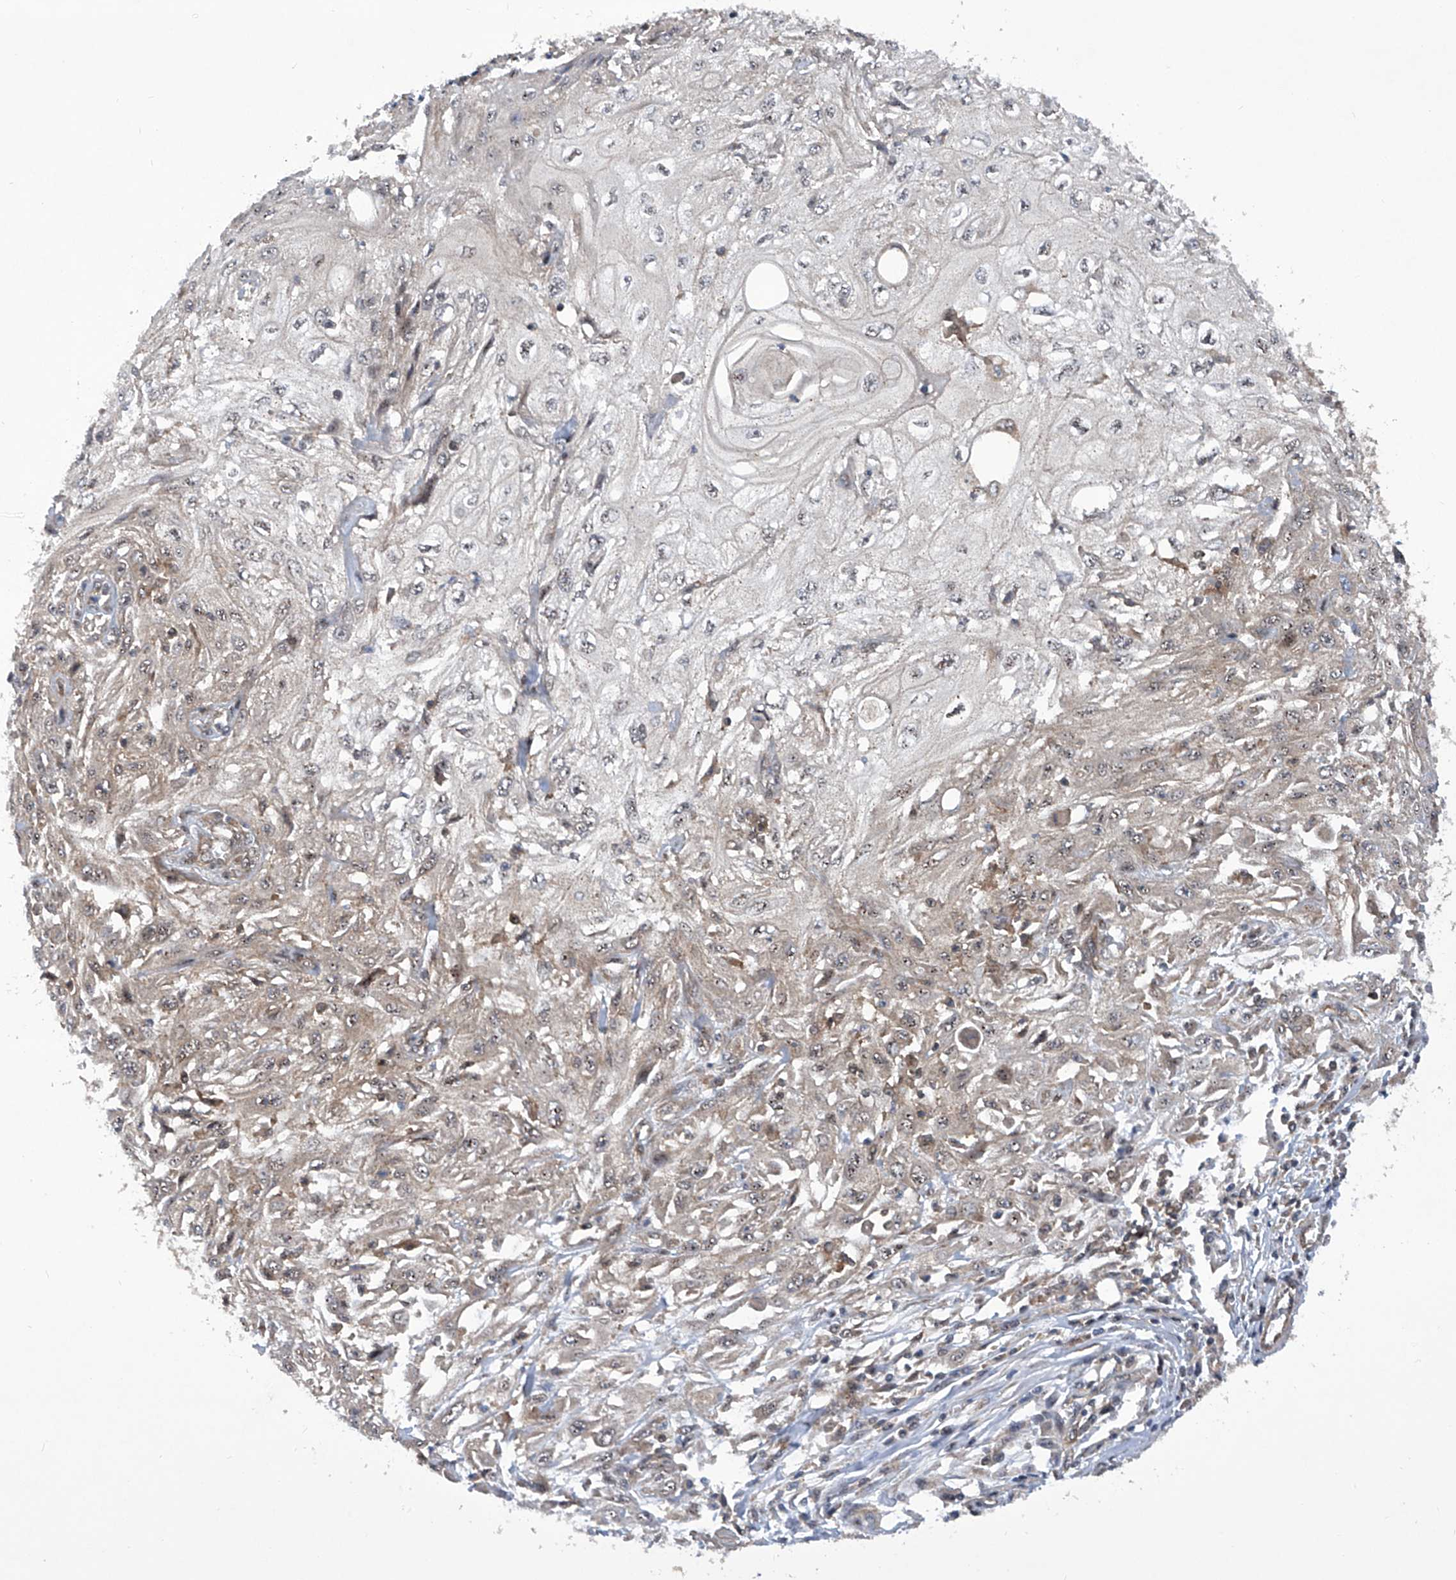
{"staining": {"intensity": "weak", "quantity": "<25%", "location": "nuclear"}, "tissue": "skin cancer", "cell_type": "Tumor cells", "image_type": "cancer", "snomed": [{"axis": "morphology", "description": "Squamous cell carcinoma, NOS"}, {"axis": "topography", "description": "Skin"}], "caption": "Squamous cell carcinoma (skin) was stained to show a protein in brown. There is no significant expression in tumor cells.", "gene": "CISH", "patient": {"sex": "male", "age": 75}}